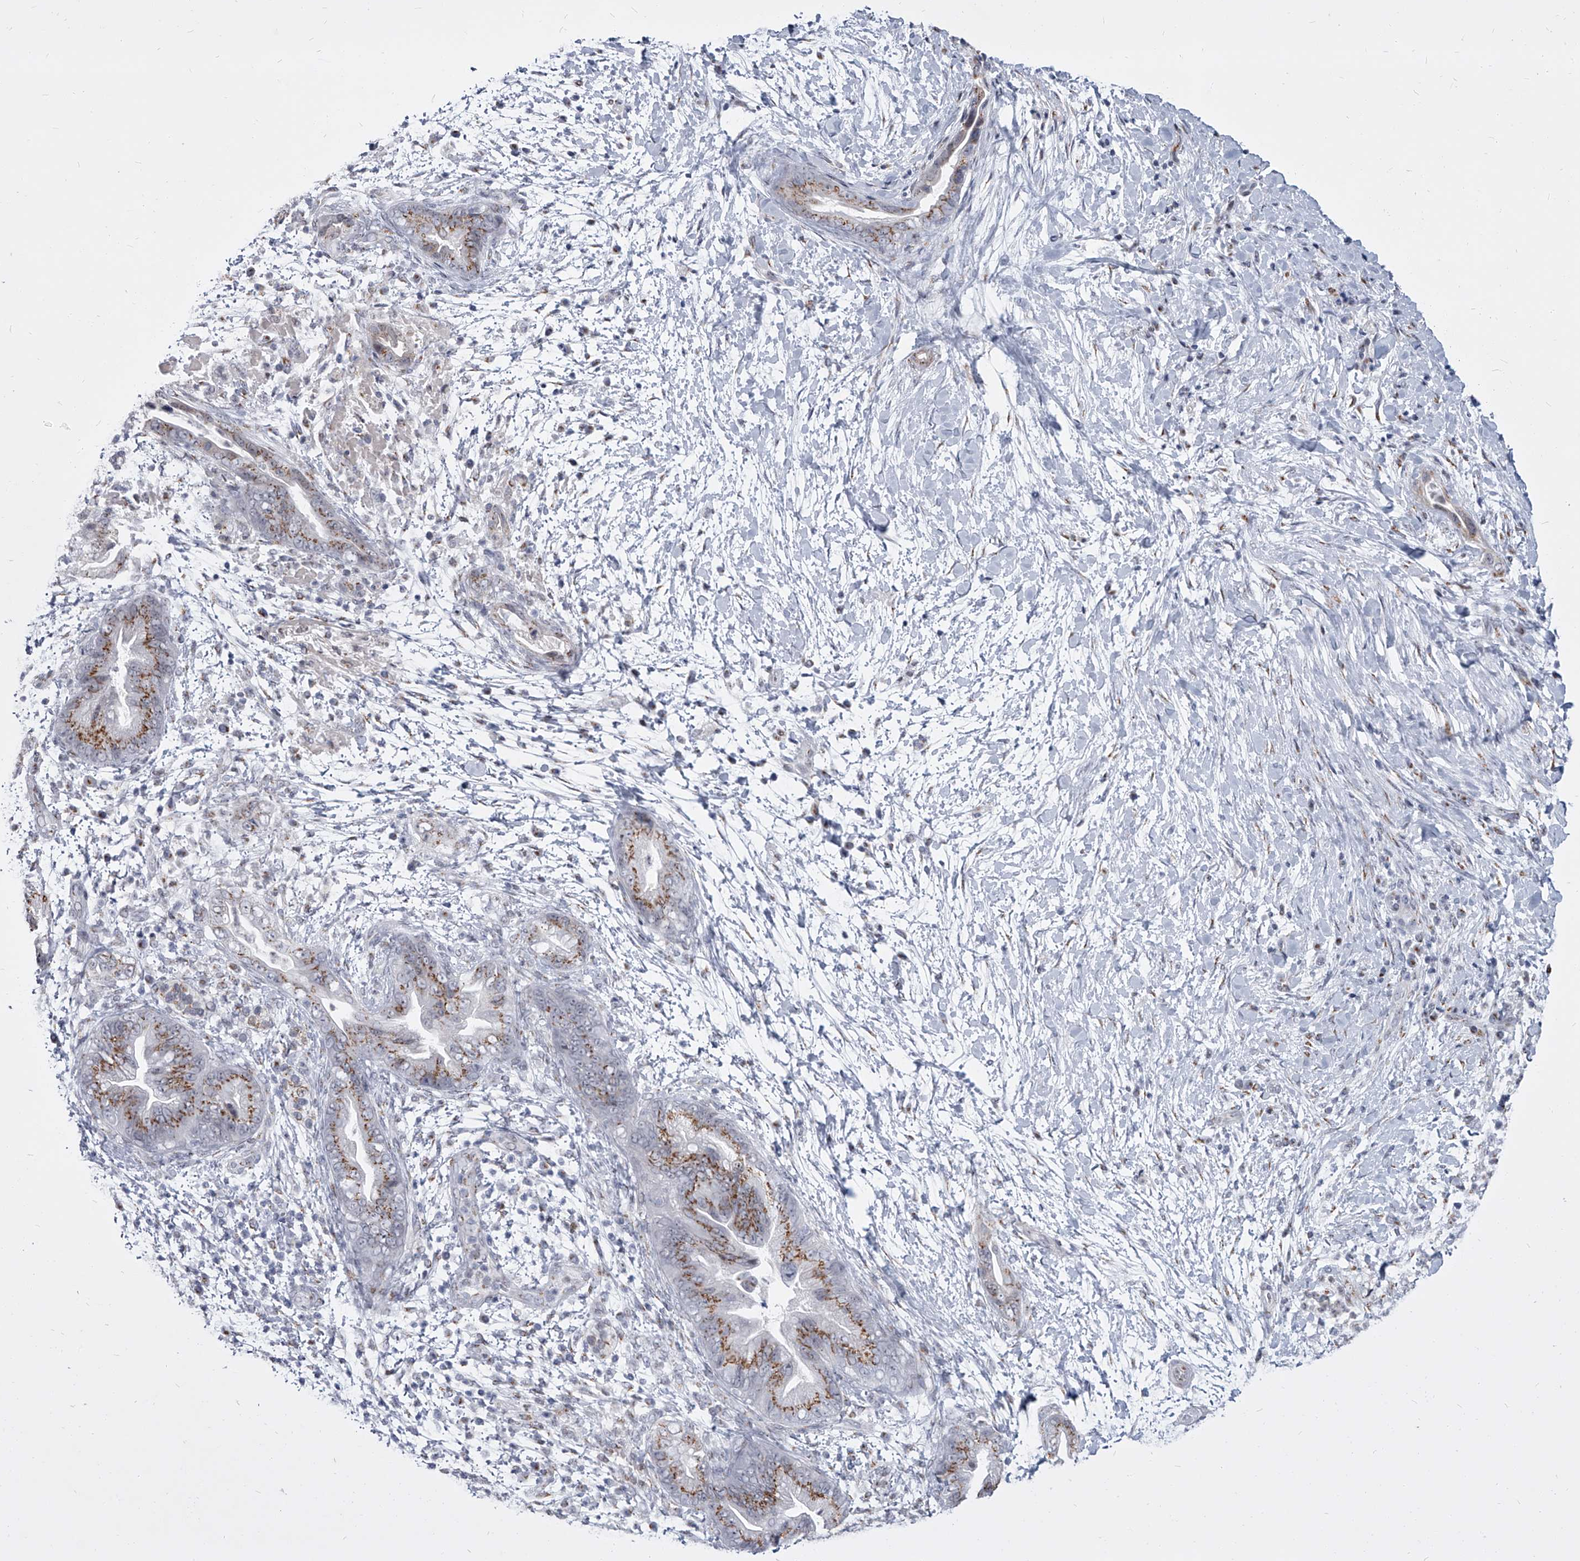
{"staining": {"intensity": "moderate", "quantity": ">75%", "location": "cytoplasmic/membranous"}, "tissue": "pancreatic cancer", "cell_type": "Tumor cells", "image_type": "cancer", "snomed": [{"axis": "morphology", "description": "Adenocarcinoma, NOS"}, {"axis": "topography", "description": "Pancreas"}], "caption": "IHC staining of pancreatic adenocarcinoma, which exhibits medium levels of moderate cytoplasmic/membranous staining in about >75% of tumor cells indicating moderate cytoplasmic/membranous protein staining. The staining was performed using DAB (brown) for protein detection and nuclei were counterstained in hematoxylin (blue).", "gene": "EVA1C", "patient": {"sex": "male", "age": 75}}